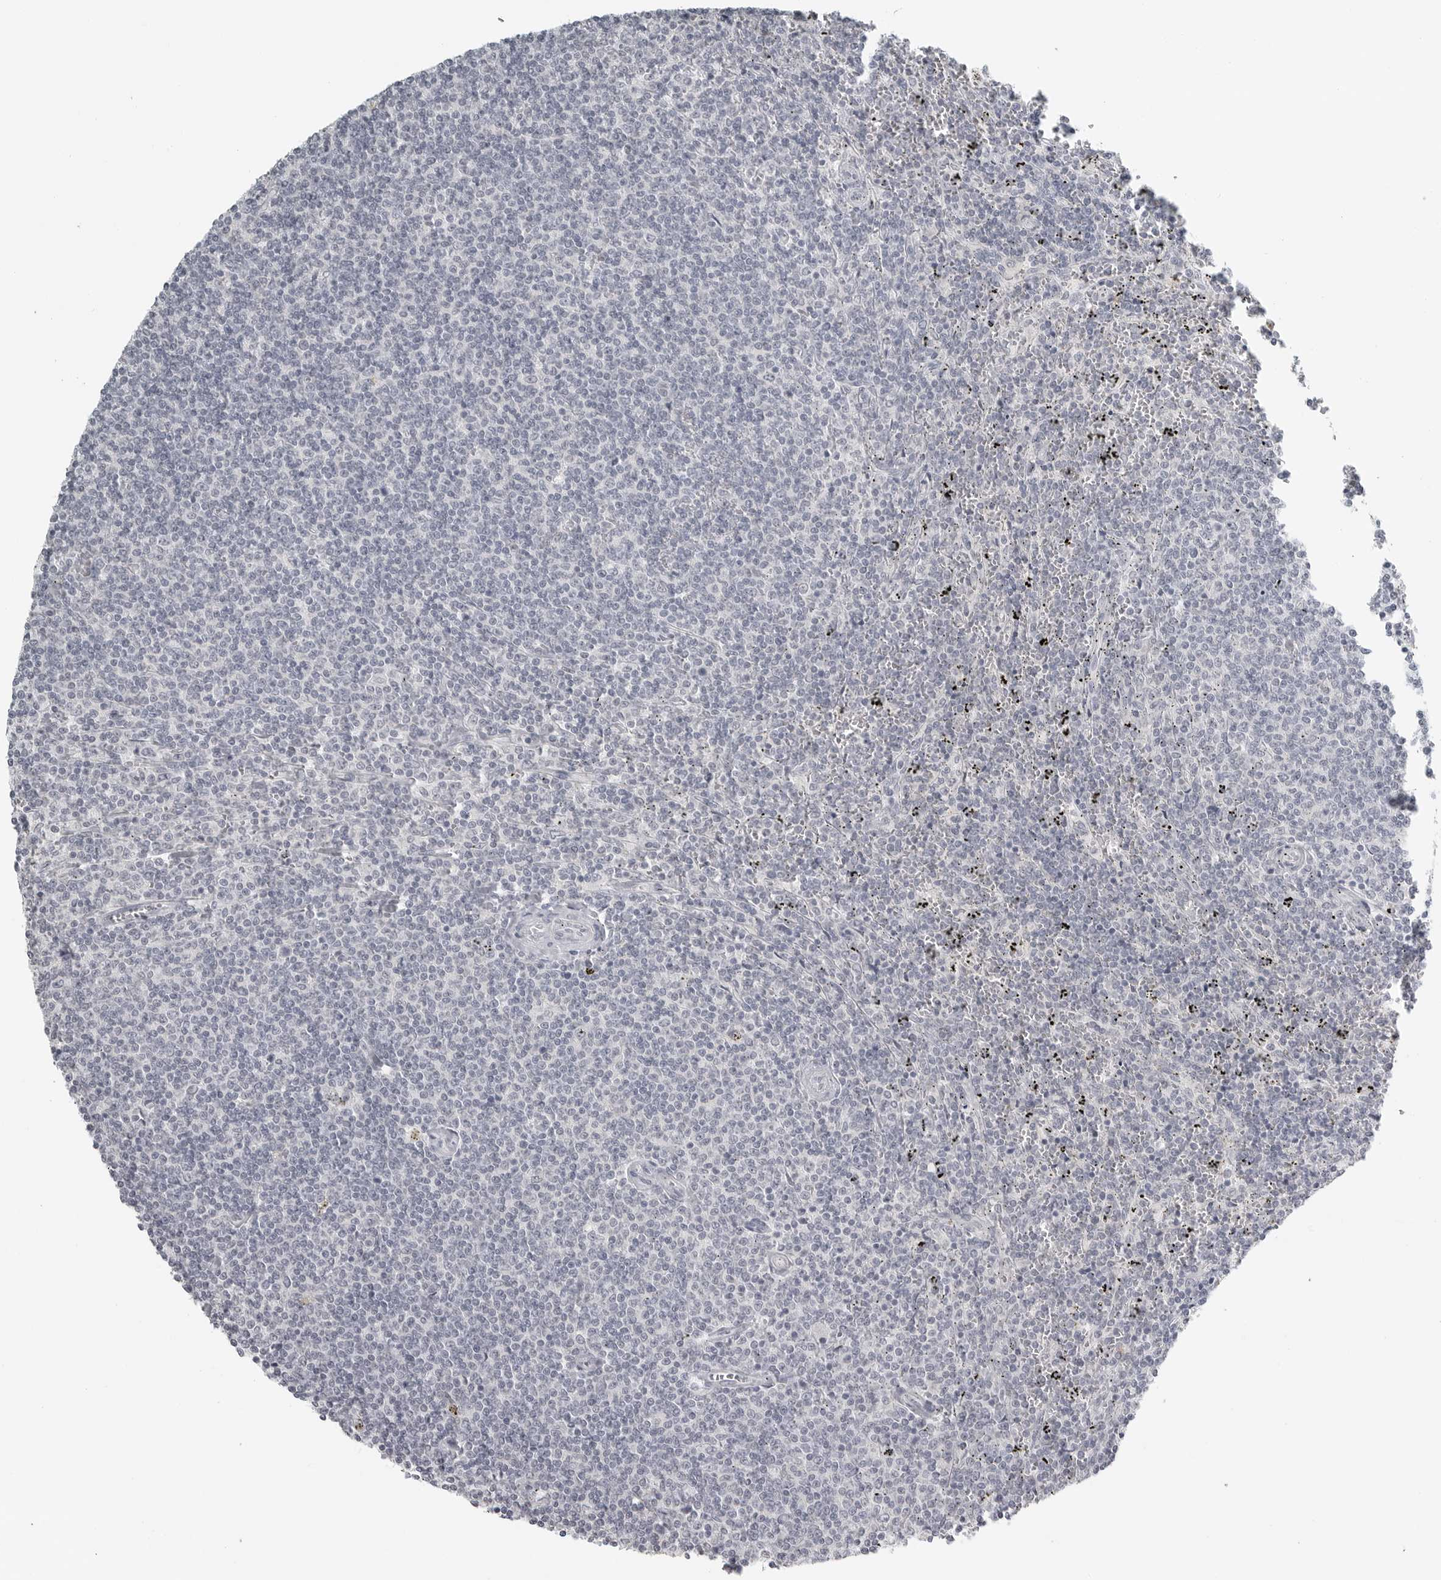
{"staining": {"intensity": "negative", "quantity": "none", "location": "none"}, "tissue": "lymphoma", "cell_type": "Tumor cells", "image_type": "cancer", "snomed": [{"axis": "morphology", "description": "Malignant lymphoma, non-Hodgkin's type, Low grade"}, {"axis": "topography", "description": "Spleen"}], "caption": "This is an immunohistochemistry histopathology image of human lymphoma. There is no staining in tumor cells.", "gene": "BPIFA1", "patient": {"sex": "female", "age": 50}}